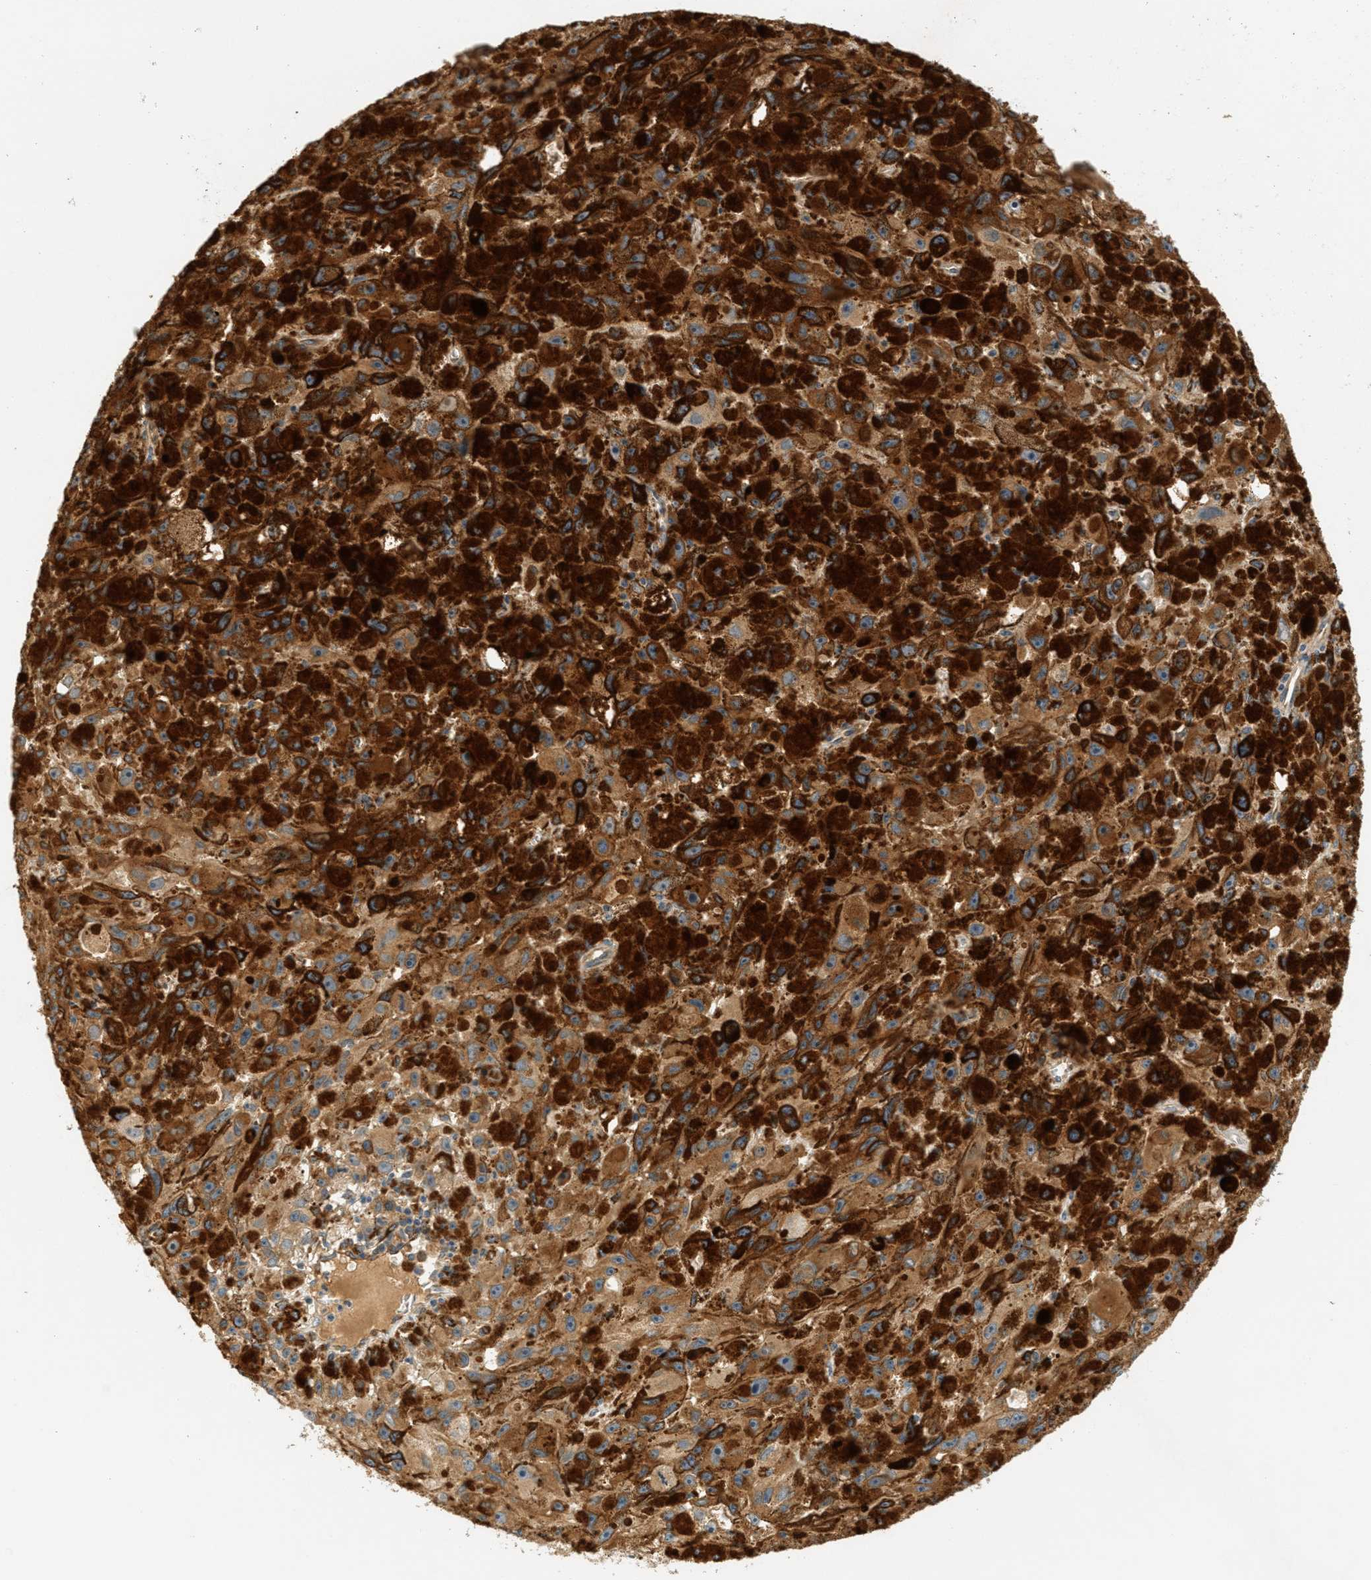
{"staining": {"intensity": "moderate", "quantity": ">75%", "location": "cytoplasmic/membranous"}, "tissue": "melanoma", "cell_type": "Tumor cells", "image_type": "cancer", "snomed": [{"axis": "morphology", "description": "Malignant melanoma, NOS"}, {"axis": "topography", "description": "Skin"}], "caption": "Protein staining of melanoma tissue exhibits moderate cytoplasmic/membranous positivity in about >75% of tumor cells.", "gene": "PDK1", "patient": {"sex": "female", "age": 104}}